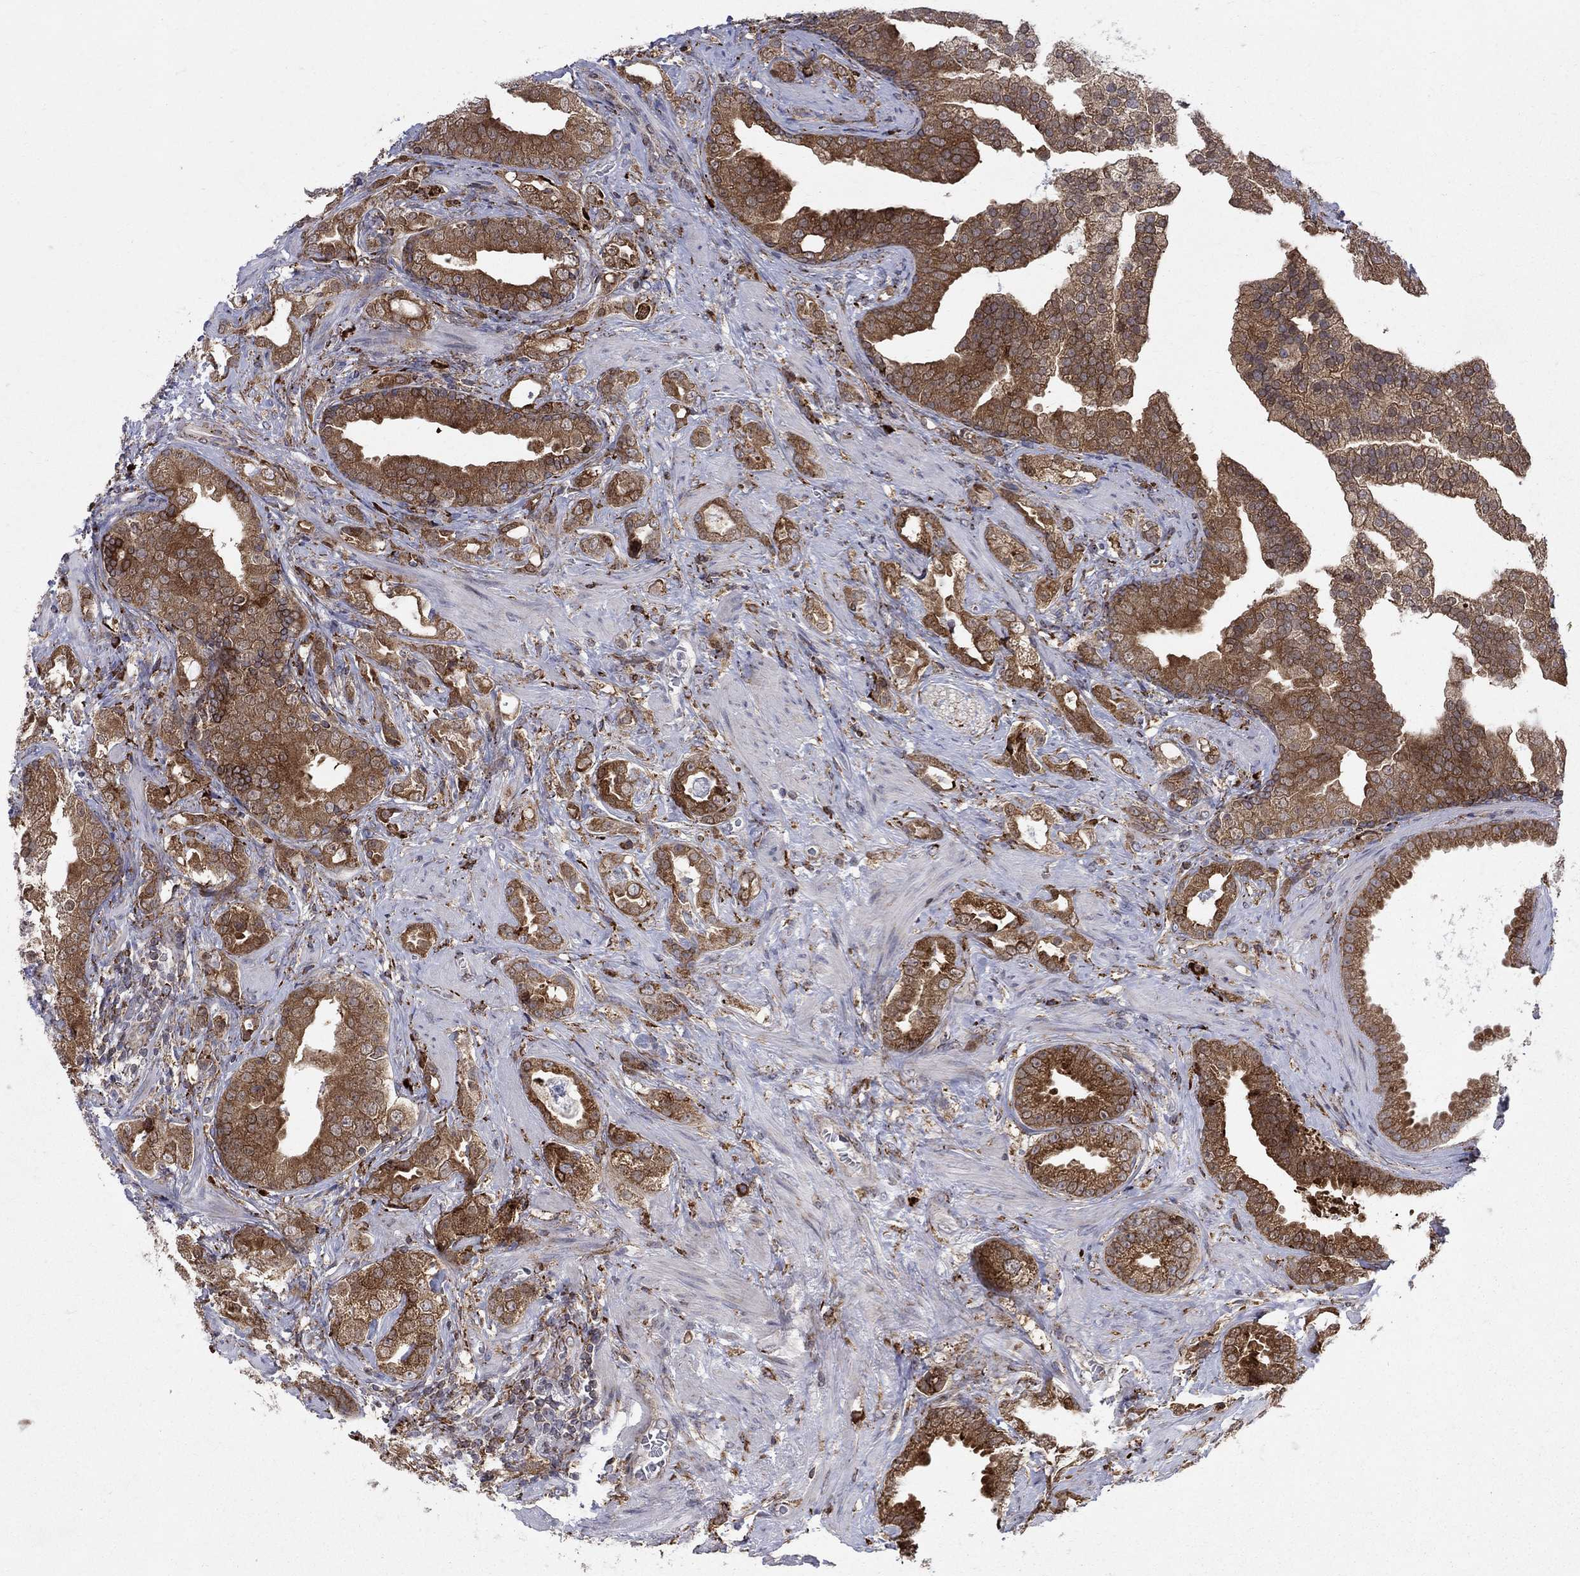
{"staining": {"intensity": "moderate", "quantity": ">75%", "location": "cytoplasmic/membranous,nuclear"}, "tissue": "prostate cancer", "cell_type": "Tumor cells", "image_type": "cancer", "snomed": [{"axis": "morphology", "description": "Adenocarcinoma, NOS"}, {"axis": "topography", "description": "Prostate"}], "caption": "IHC (DAB) staining of adenocarcinoma (prostate) demonstrates moderate cytoplasmic/membranous and nuclear protein positivity in about >75% of tumor cells. Immunohistochemistry (ihc) stains the protein in brown and the nuclei are stained blue.", "gene": "CAB39L", "patient": {"sex": "male", "age": 57}}